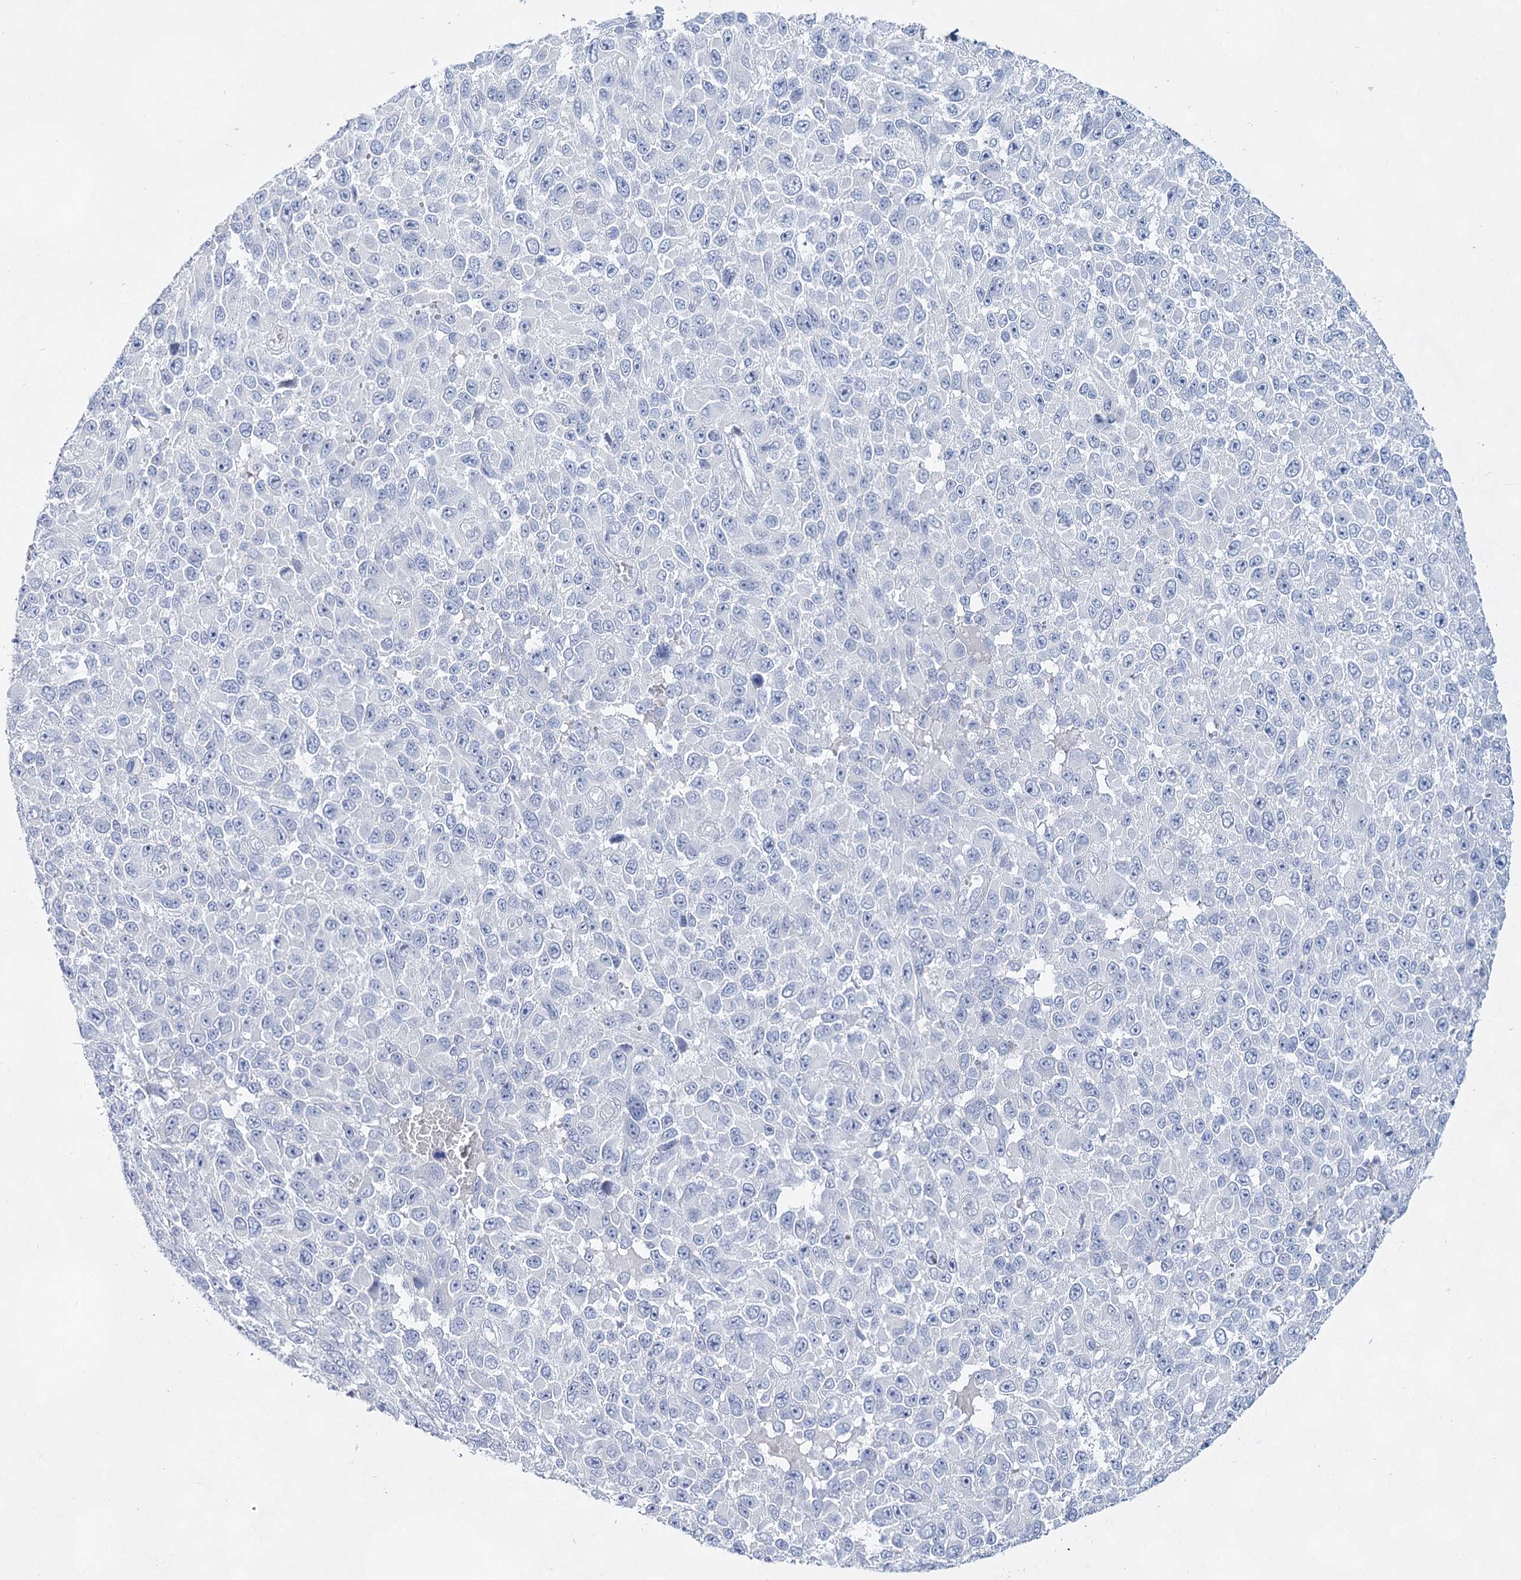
{"staining": {"intensity": "negative", "quantity": "none", "location": "none"}, "tissue": "melanoma", "cell_type": "Tumor cells", "image_type": "cancer", "snomed": [{"axis": "morphology", "description": "Malignant melanoma, NOS"}, {"axis": "topography", "description": "Skin"}], "caption": "Immunohistochemistry micrograph of neoplastic tissue: human melanoma stained with DAB (3,3'-diaminobenzidine) demonstrates no significant protein positivity in tumor cells.", "gene": "SLC17A2", "patient": {"sex": "female", "age": 96}}